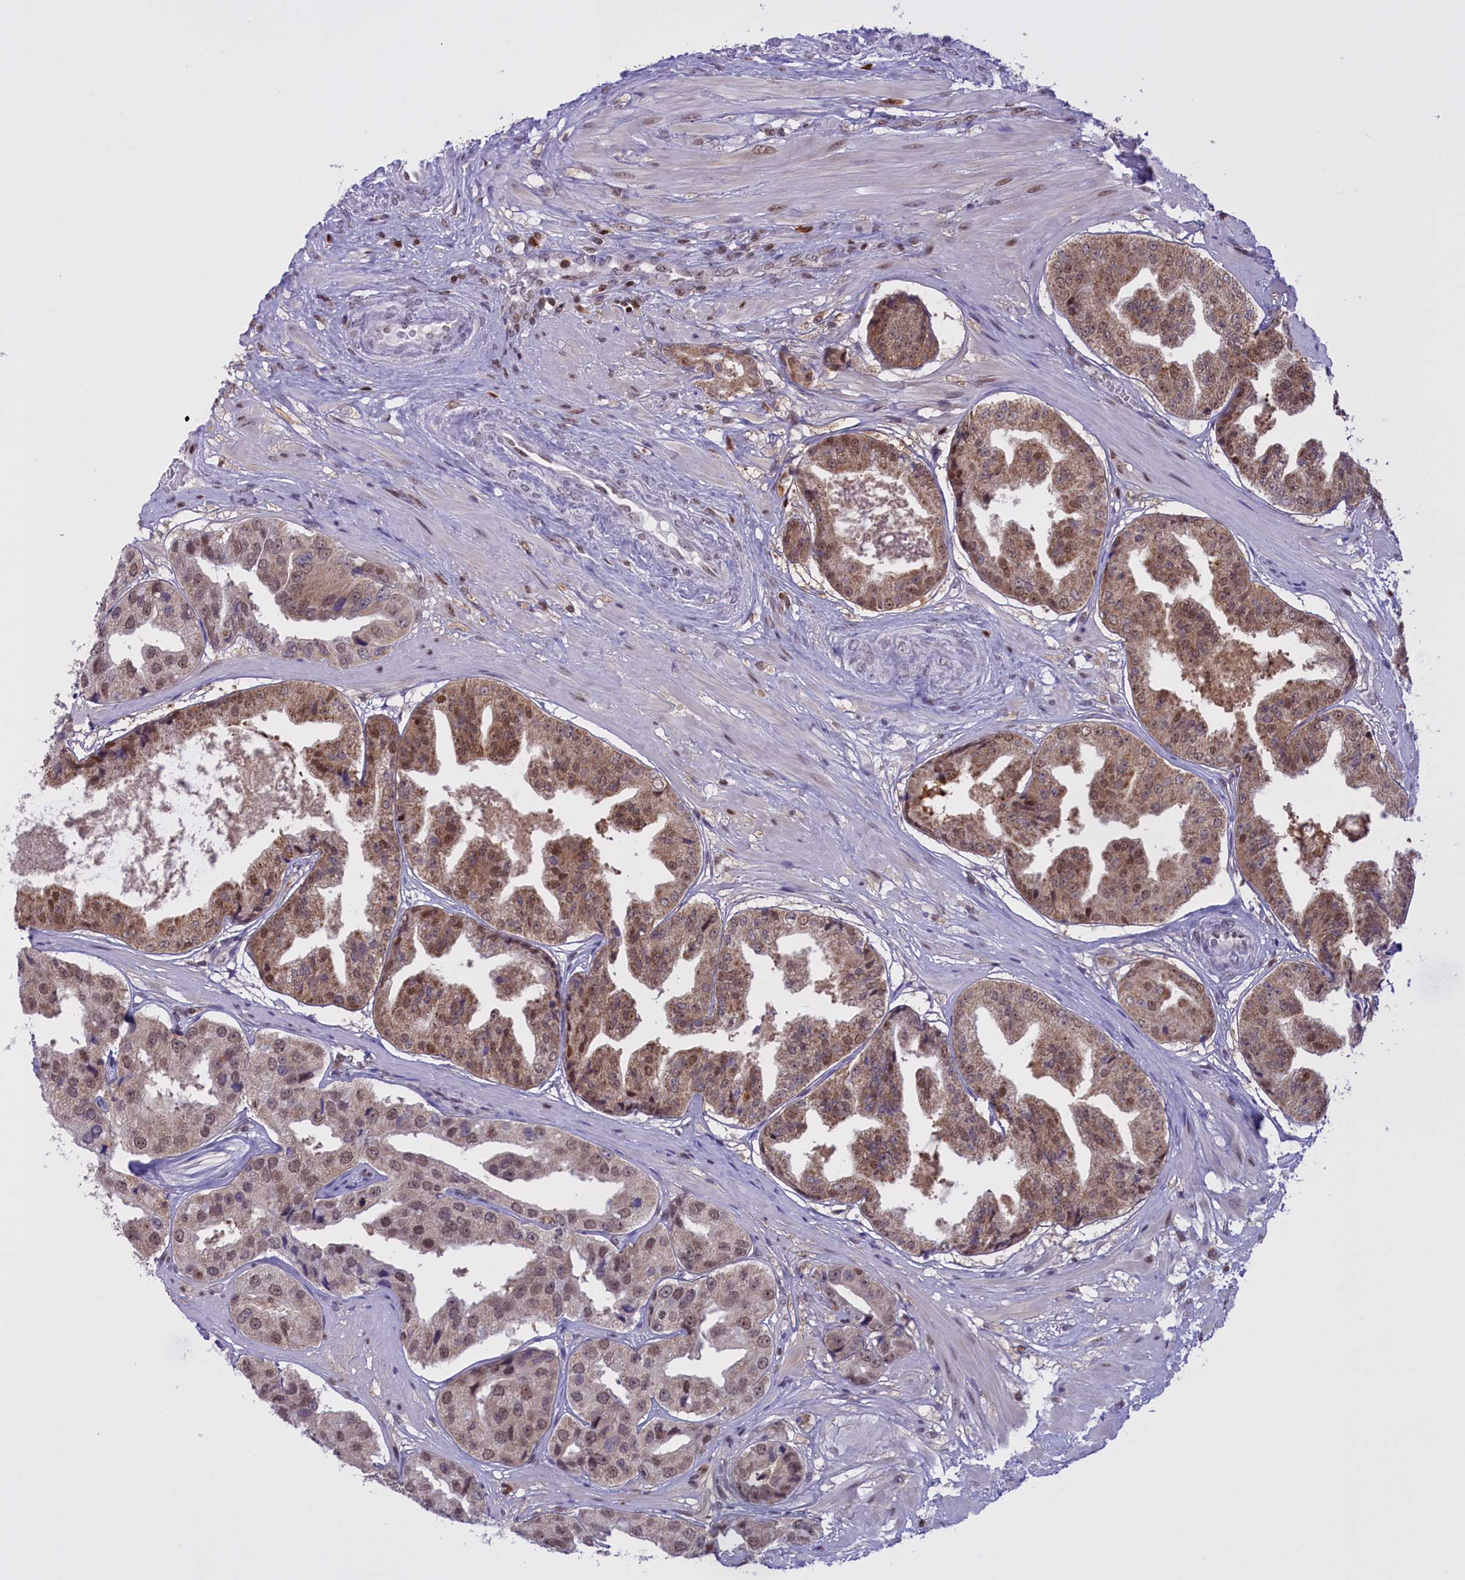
{"staining": {"intensity": "moderate", "quantity": ">75%", "location": "cytoplasmic/membranous,nuclear"}, "tissue": "prostate cancer", "cell_type": "Tumor cells", "image_type": "cancer", "snomed": [{"axis": "morphology", "description": "Adenocarcinoma, High grade"}, {"axis": "topography", "description": "Prostate"}], "caption": "Moderate cytoplasmic/membranous and nuclear protein positivity is present in approximately >75% of tumor cells in prostate adenocarcinoma (high-grade).", "gene": "IZUMO2", "patient": {"sex": "male", "age": 63}}